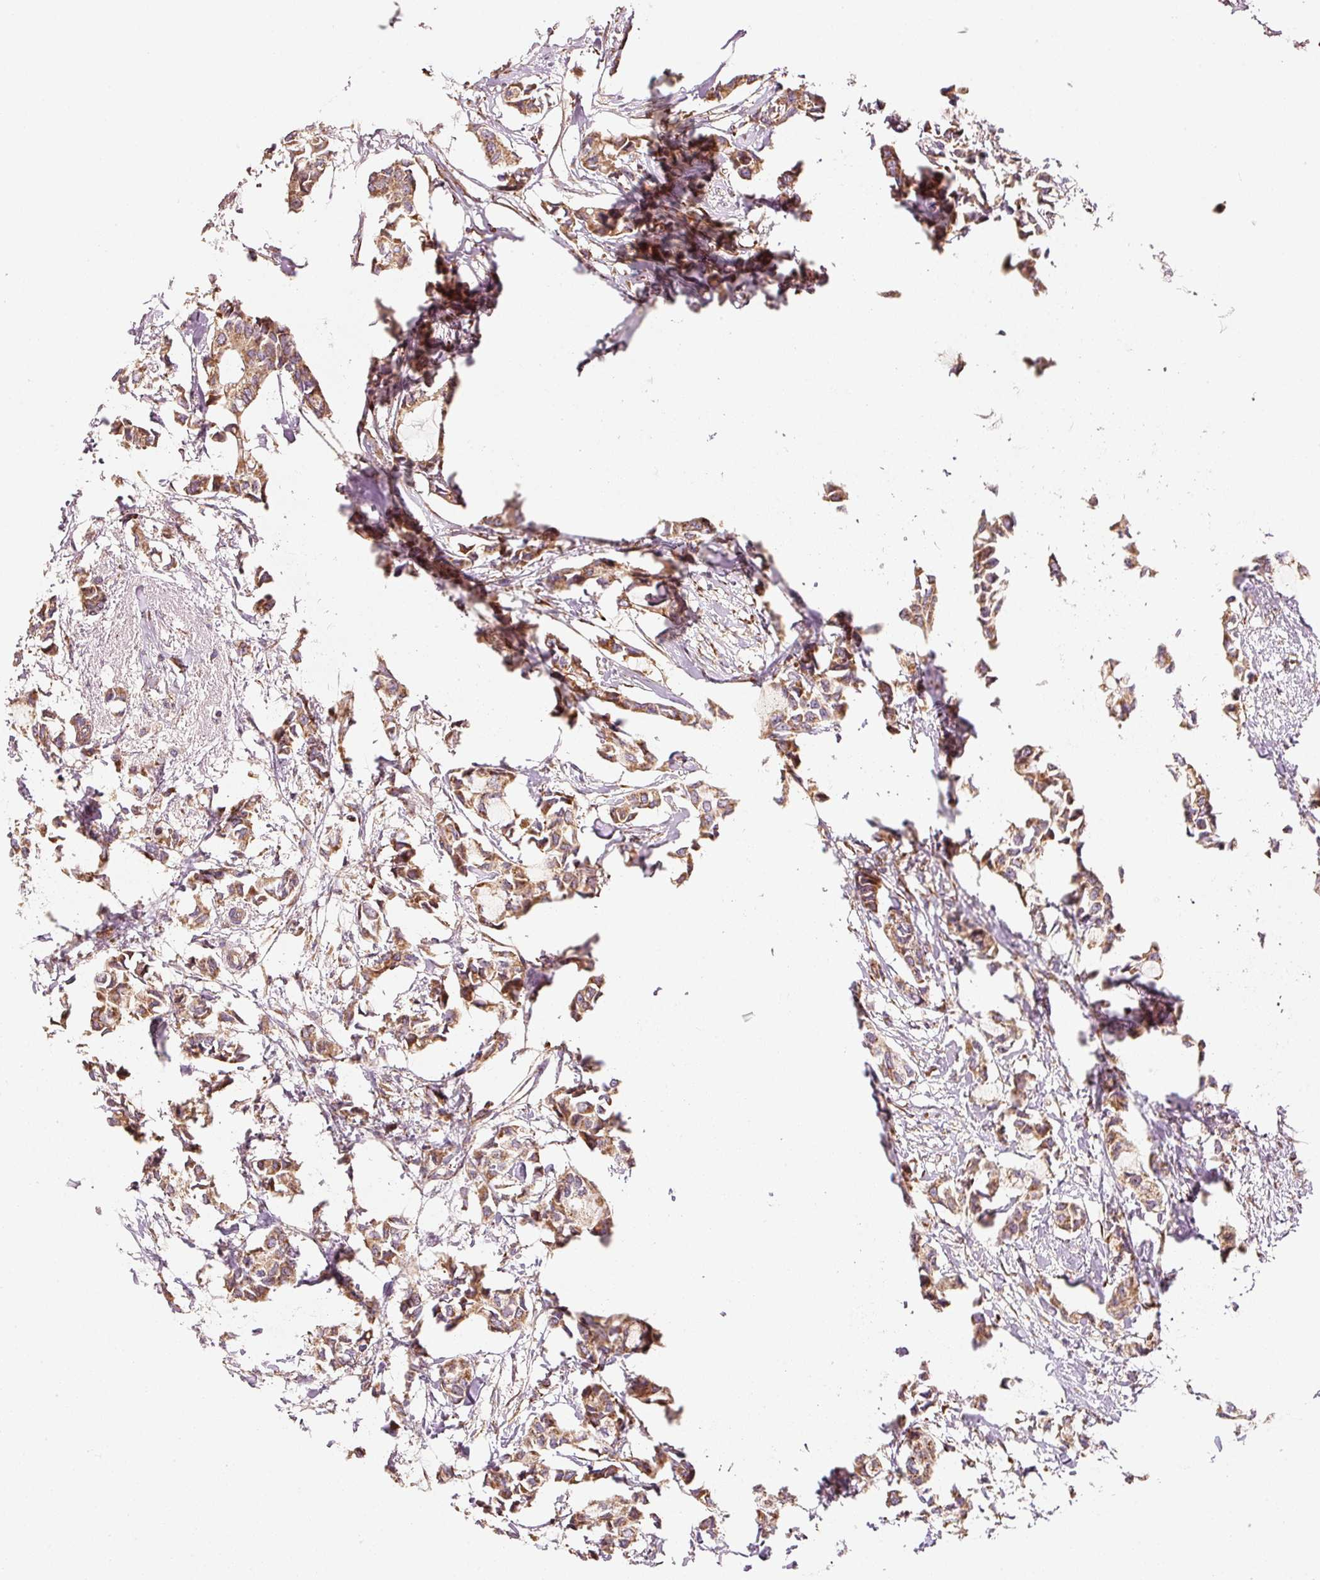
{"staining": {"intensity": "moderate", "quantity": ">75%", "location": "cytoplasmic/membranous"}, "tissue": "breast cancer", "cell_type": "Tumor cells", "image_type": "cancer", "snomed": [{"axis": "morphology", "description": "Duct carcinoma"}, {"axis": "topography", "description": "Breast"}], "caption": "Immunohistochemical staining of breast cancer (intraductal carcinoma) demonstrates medium levels of moderate cytoplasmic/membranous staining in approximately >75% of tumor cells.", "gene": "ISCU", "patient": {"sex": "female", "age": 73}}